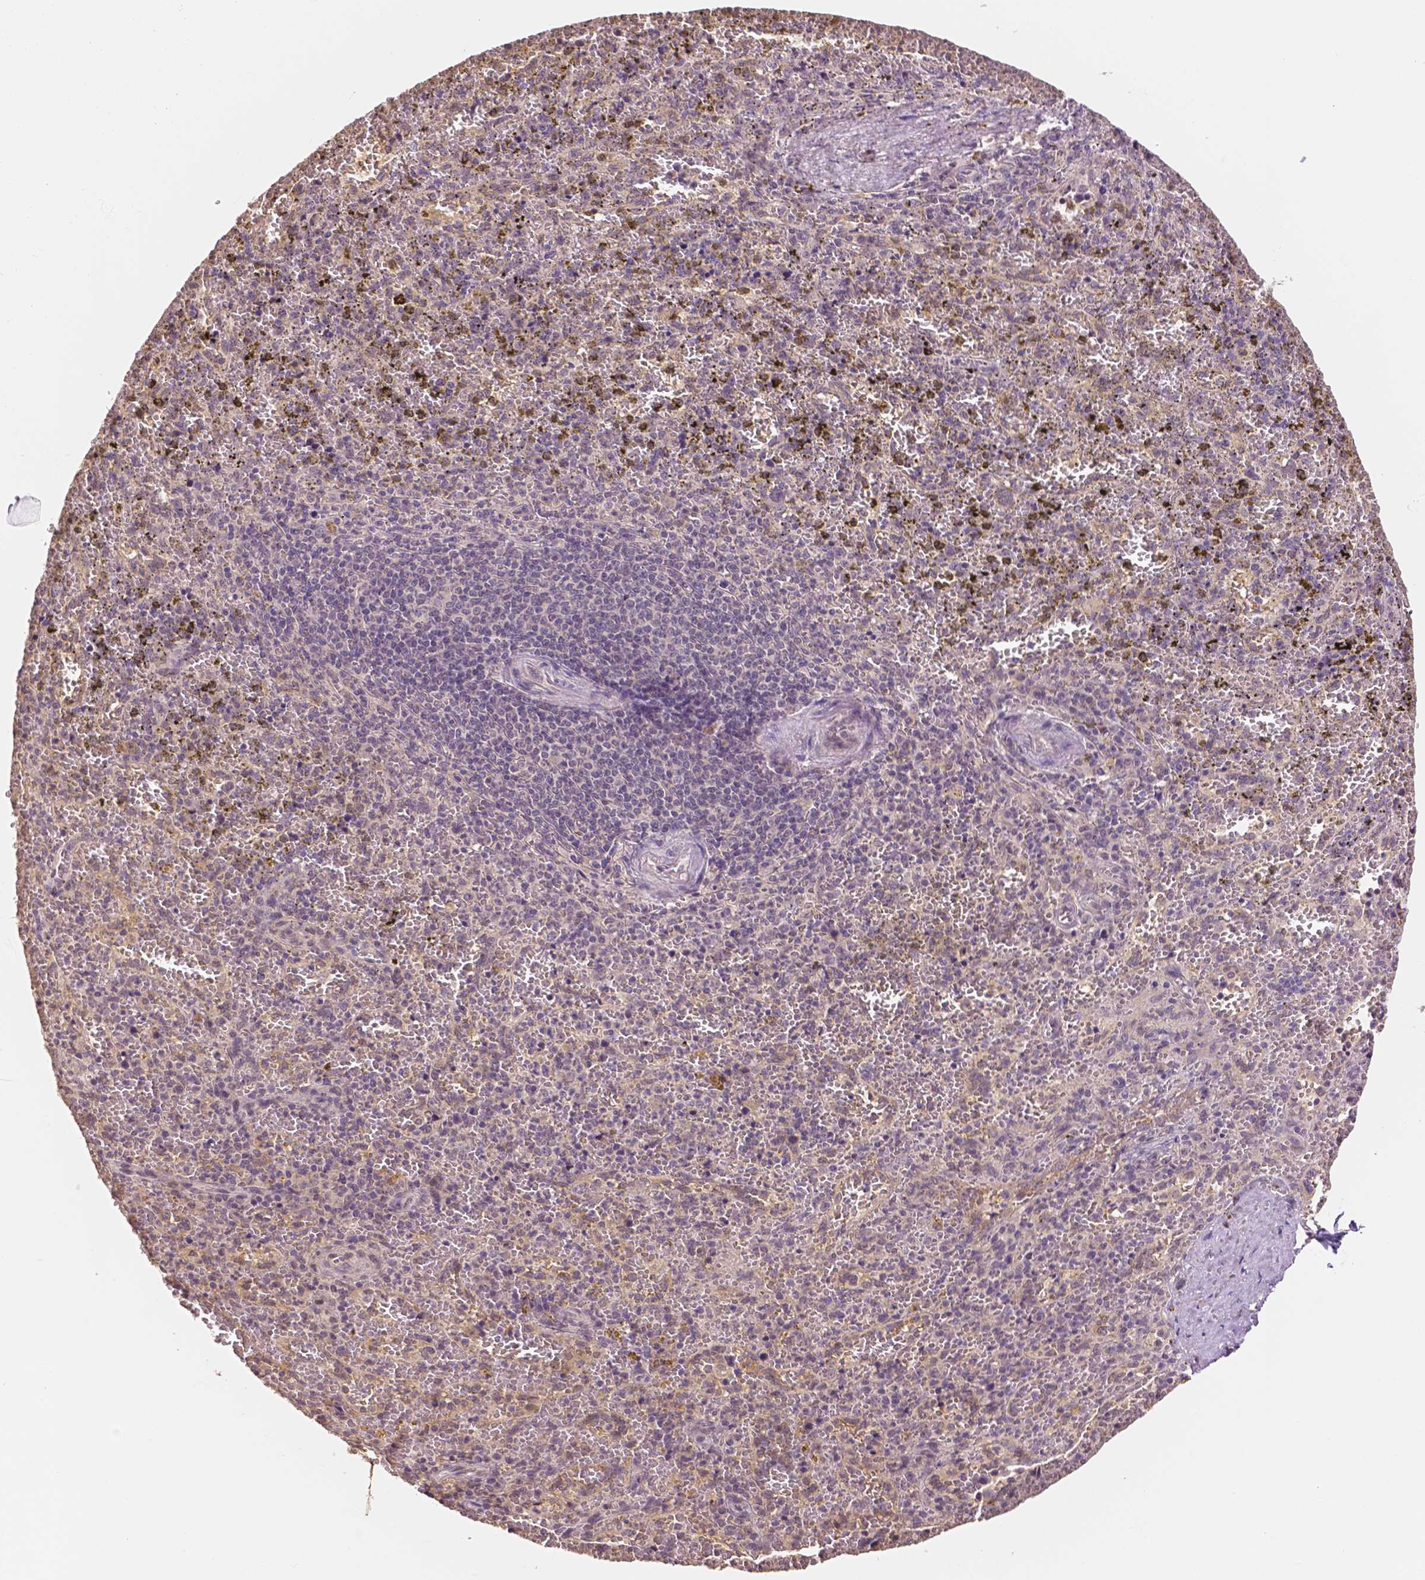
{"staining": {"intensity": "negative", "quantity": "none", "location": "none"}, "tissue": "spleen", "cell_type": "Cells in red pulp", "image_type": "normal", "snomed": [{"axis": "morphology", "description": "Normal tissue, NOS"}, {"axis": "topography", "description": "Spleen"}], "caption": "This is an immunohistochemistry photomicrograph of unremarkable spleen. There is no positivity in cells in red pulp.", "gene": "MAP1LC3B", "patient": {"sex": "female", "age": 50}}